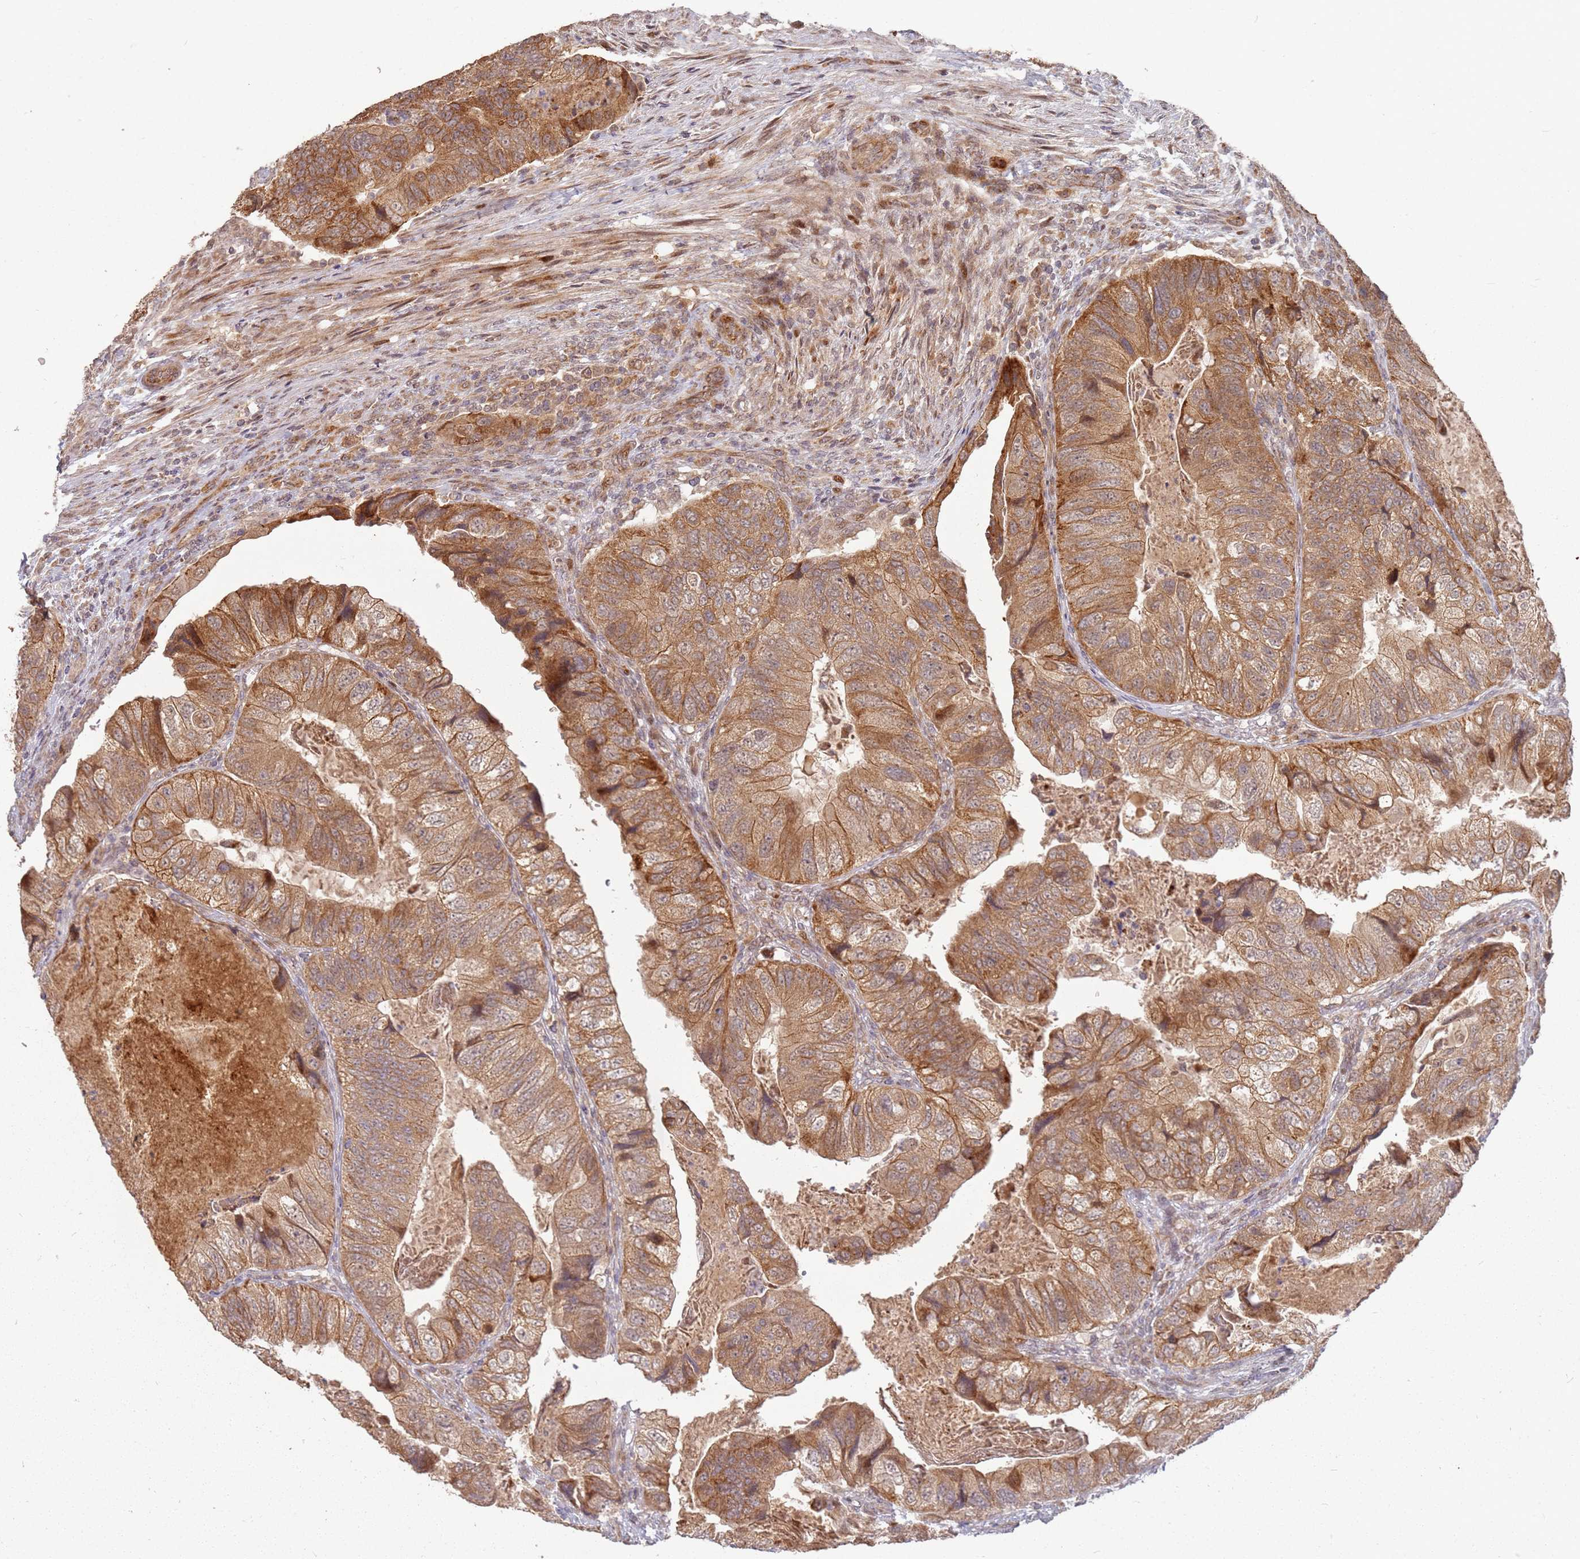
{"staining": {"intensity": "moderate", "quantity": ">75%", "location": "cytoplasmic/membranous"}, "tissue": "colorectal cancer", "cell_type": "Tumor cells", "image_type": "cancer", "snomed": [{"axis": "morphology", "description": "Adenocarcinoma, NOS"}, {"axis": "topography", "description": "Rectum"}], "caption": "This is an image of immunohistochemistry staining of colorectal cancer (adenocarcinoma), which shows moderate expression in the cytoplasmic/membranous of tumor cells.", "gene": "MPEG1", "patient": {"sex": "male", "age": 63}}